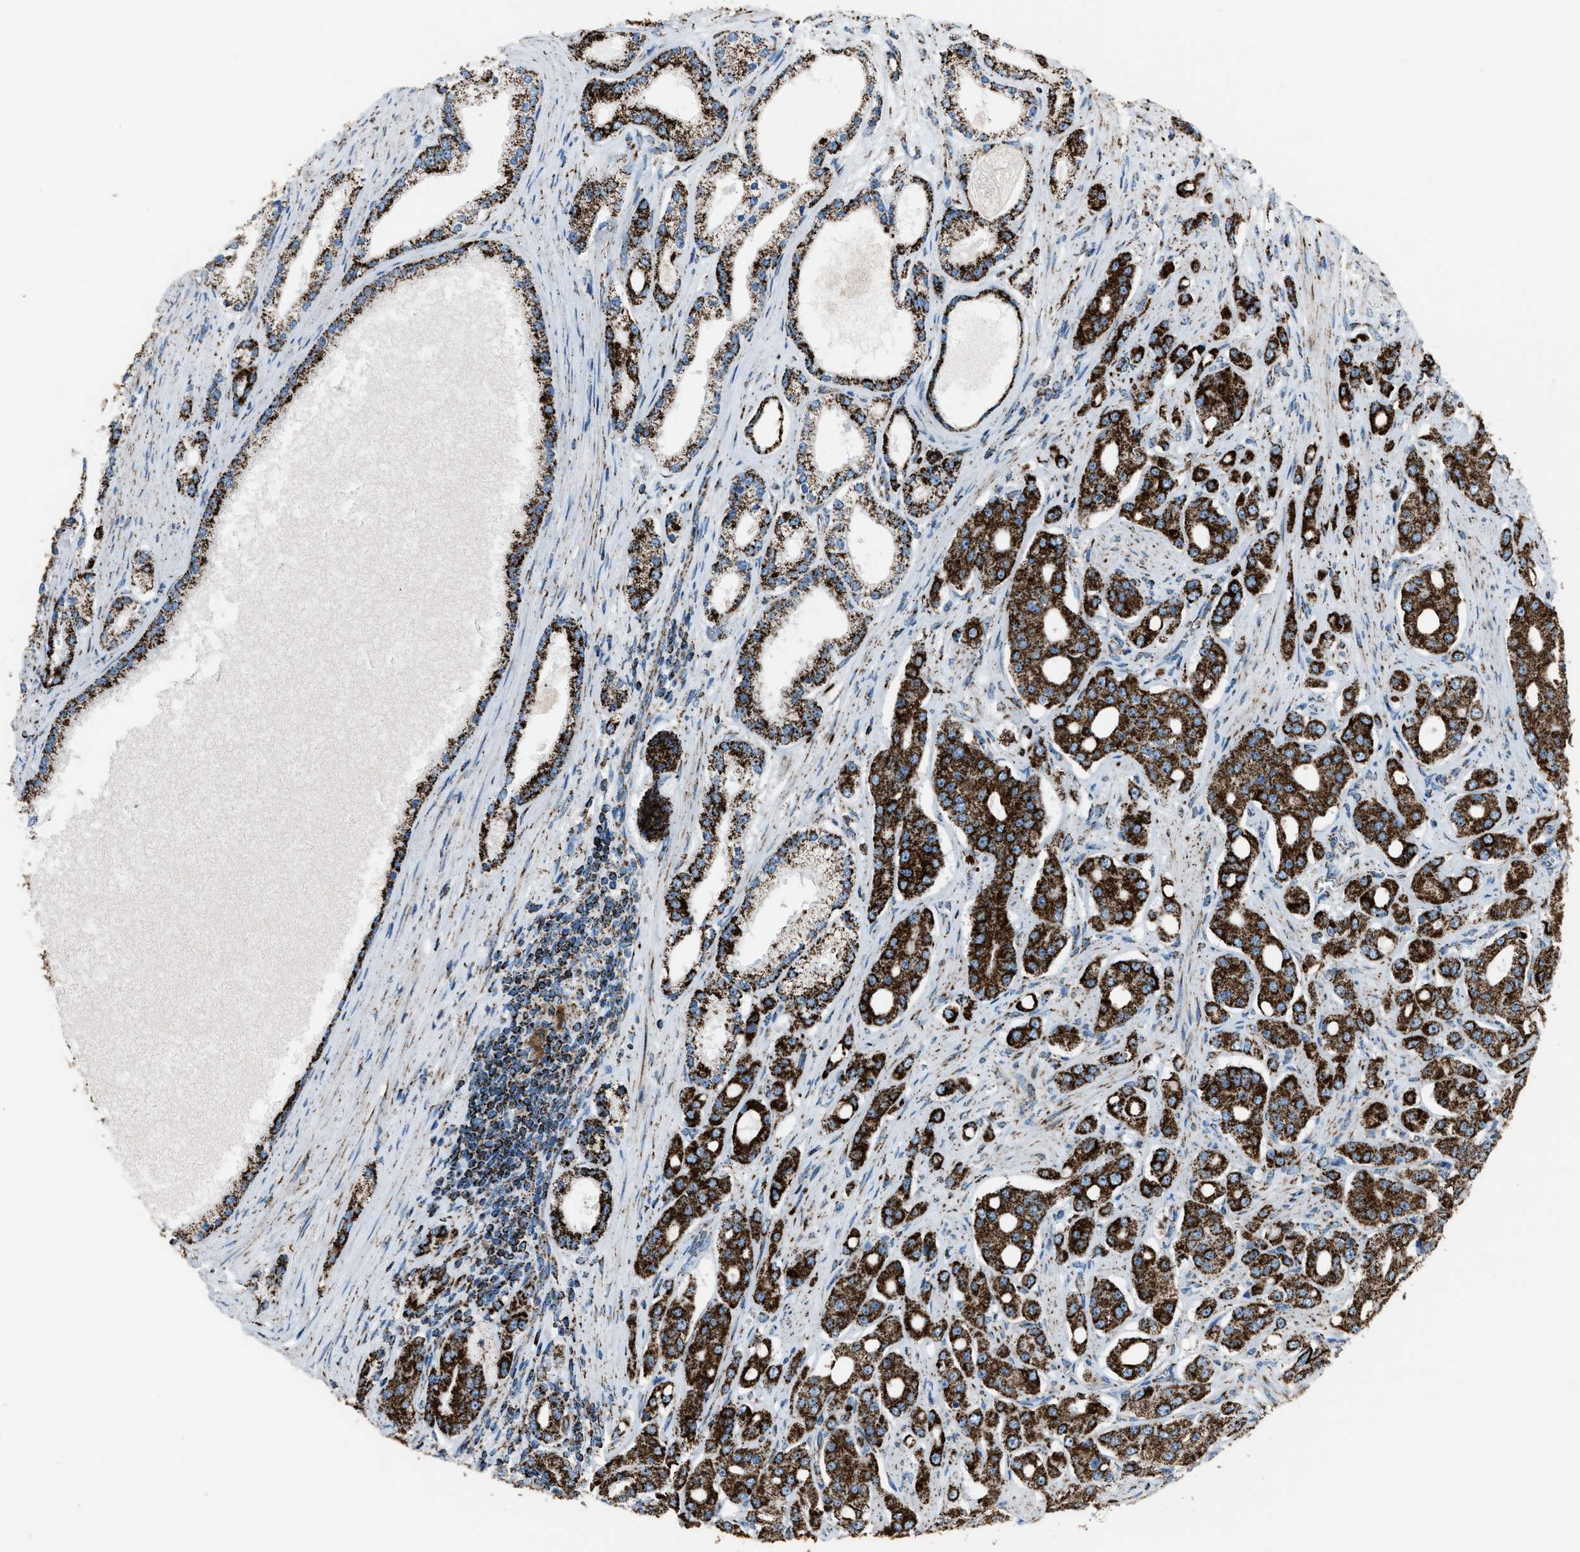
{"staining": {"intensity": "strong", "quantity": ">75%", "location": "cytoplasmic/membranous"}, "tissue": "prostate cancer", "cell_type": "Tumor cells", "image_type": "cancer", "snomed": [{"axis": "morphology", "description": "Adenocarcinoma, High grade"}, {"axis": "topography", "description": "Prostate"}], "caption": "Prostate cancer stained for a protein (brown) displays strong cytoplasmic/membranous positive positivity in about >75% of tumor cells.", "gene": "MDH2", "patient": {"sex": "male", "age": 71}}